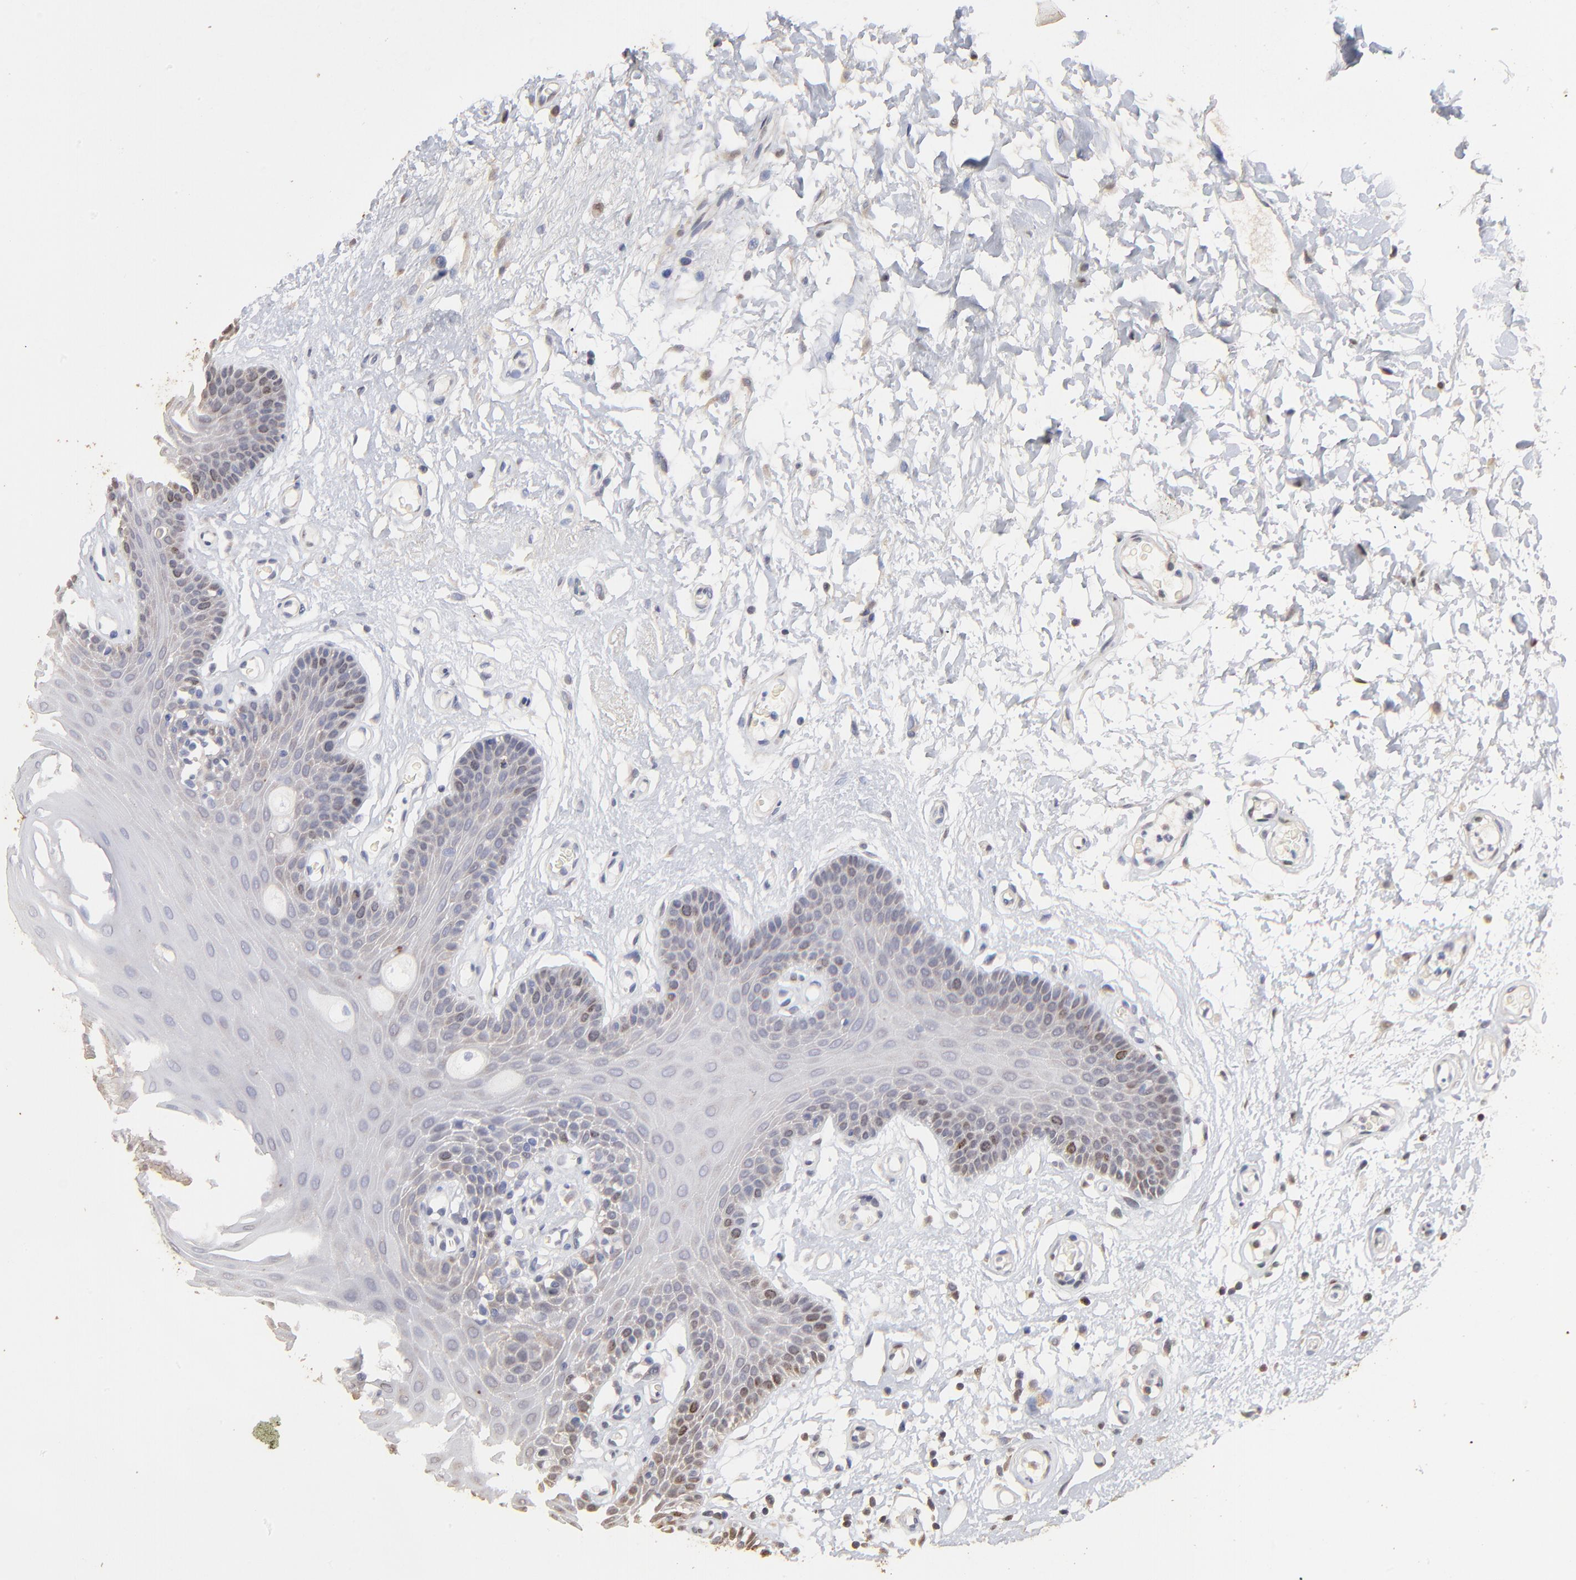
{"staining": {"intensity": "moderate", "quantity": "<25%", "location": "nuclear"}, "tissue": "oral mucosa", "cell_type": "Squamous epithelial cells", "image_type": "normal", "snomed": [{"axis": "morphology", "description": "Normal tissue, NOS"}, {"axis": "morphology", "description": "Squamous cell carcinoma, NOS"}, {"axis": "topography", "description": "Skeletal muscle"}, {"axis": "topography", "description": "Oral tissue"}, {"axis": "topography", "description": "Head-Neck"}], "caption": "Oral mucosa stained for a protein demonstrates moderate nuclear positivity in squamous epithelial cells.", "gene": "BIRC5", "patient": {"sex": "male", "age": 71}}